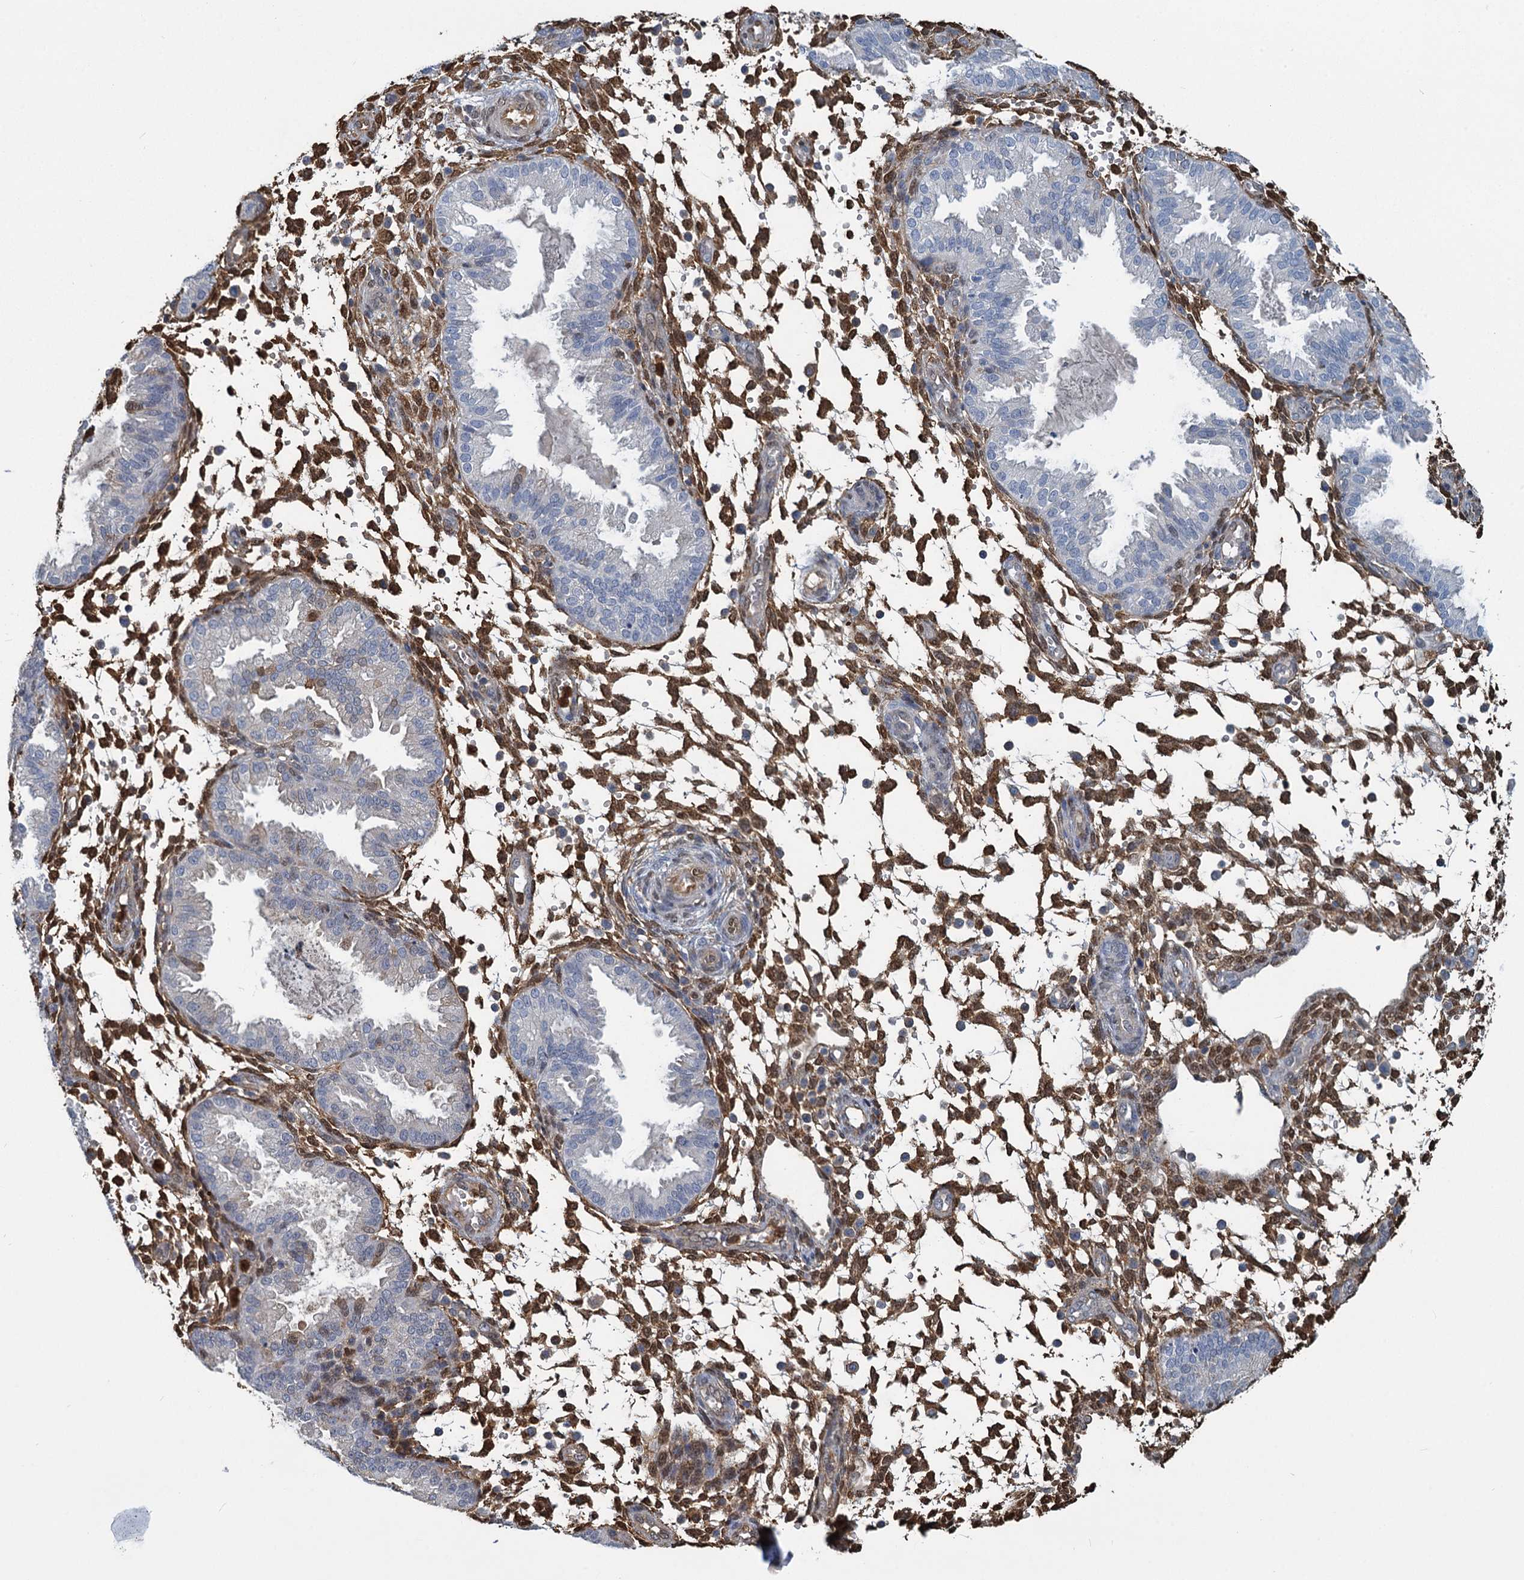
{"staining": {"intensity": "moderate", "quantity": "25%-75%", "location": "cytoplasmic/membranous,nuclear"}, "tissue": "endometrium", "cell_type": "Cells in endometrial stroma", "image_type": "normal", "snomed": [{"axis": "morphology", "description": "Normal tissue, NOS"}, {"axis": "topography", "description": "Endometrium"}], "caption": "Immunohistochemistry (IHC) histopathology image of unremarkable human endometrium stained for a protein (brown), which demonstrates medium levels of moderate cytoplasmic/membranous,nuclear staining in about 25%-75% of cells in endometrial stroma.", "gene": "S100A6", "patient": {"sex": "female", "age": 33}}